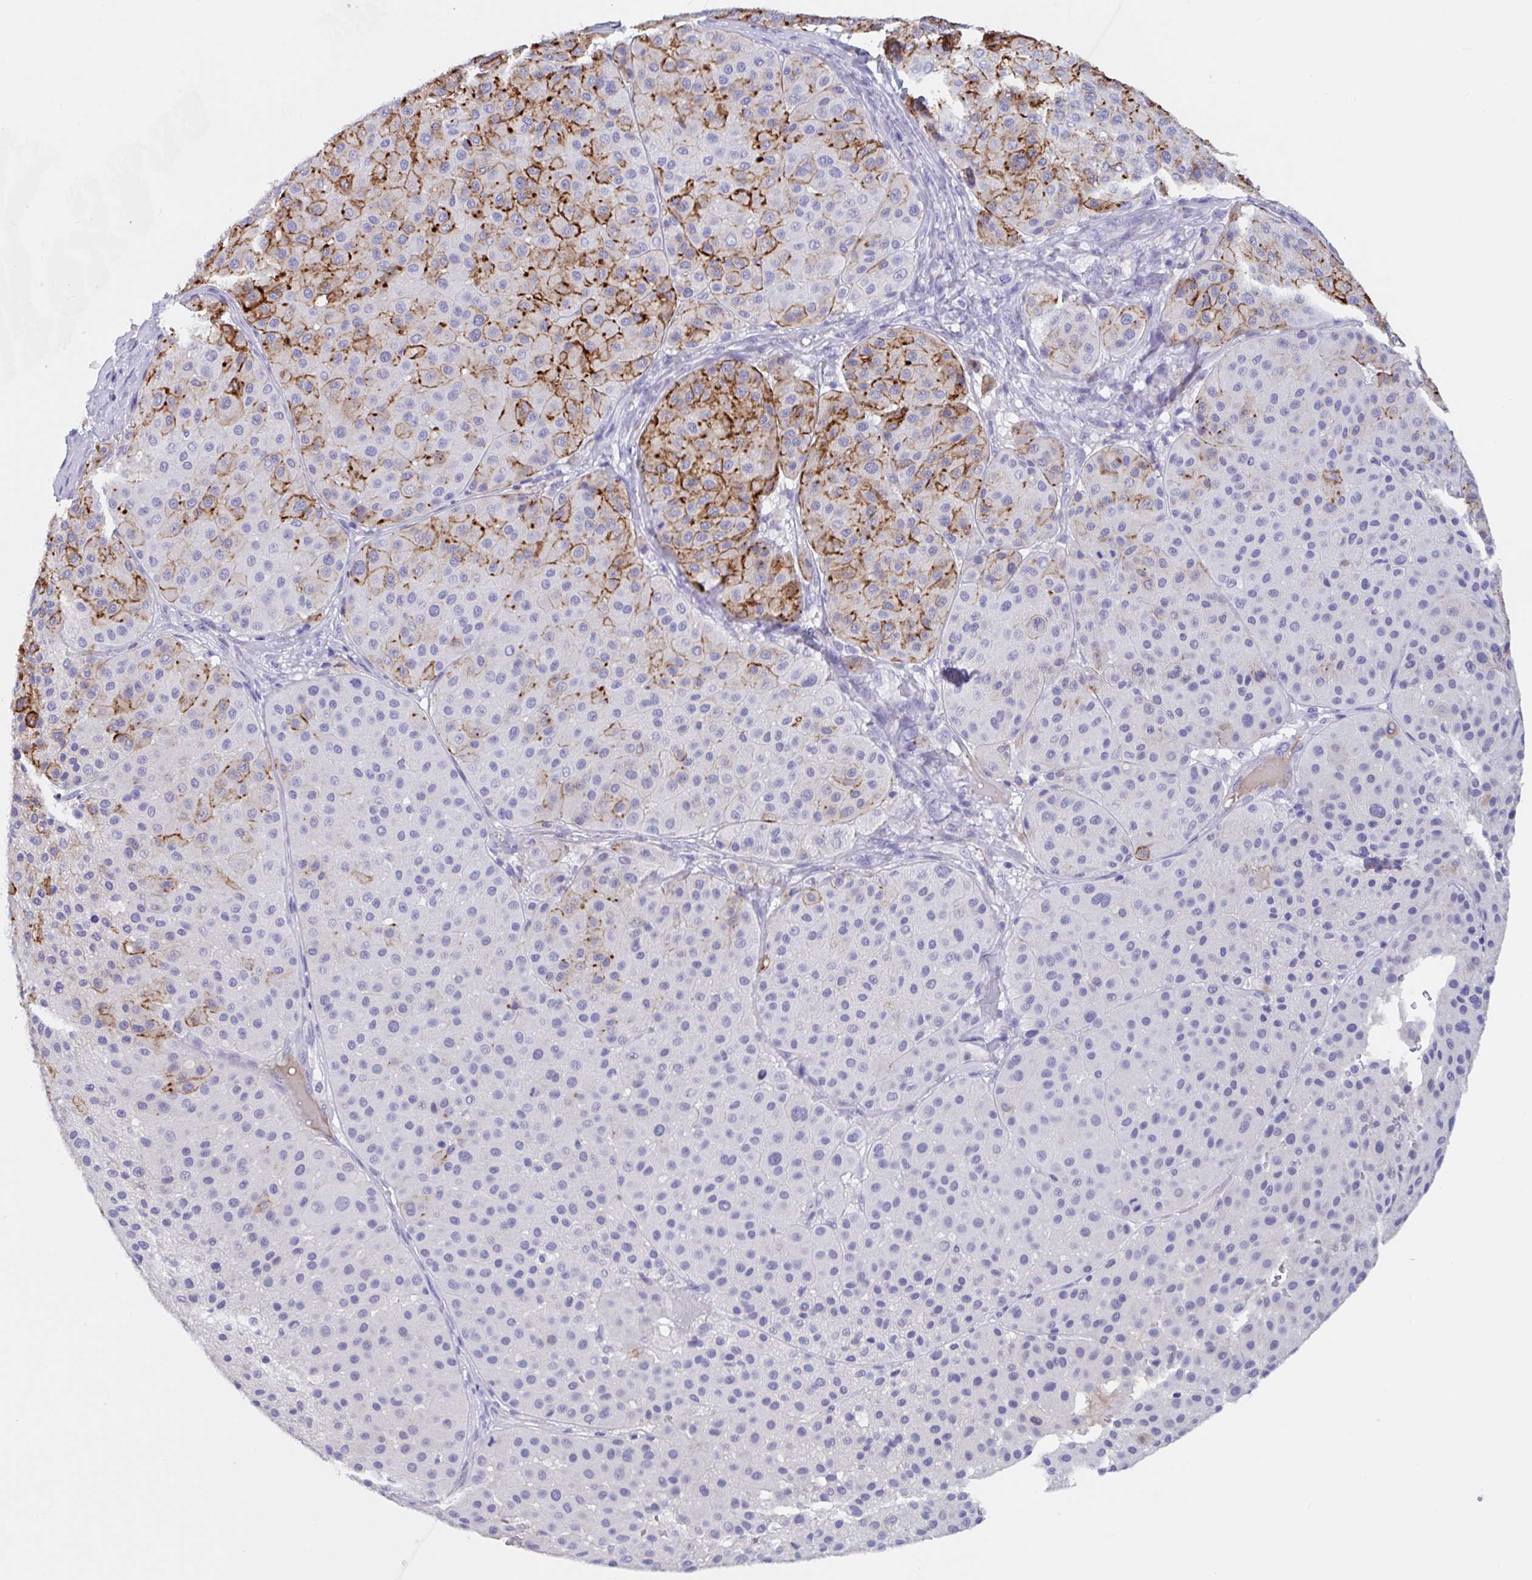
{"staining": {"intensity": "strong", "quantity": "25%-75%", "location": "cytoplasmic/membranous"}, "tissue": "melanoma", "cell_type": "Tumor cells", "image_type": "cancer", "snomed": [{"axis": "morphology", "description": "Malignant melanoma, Metastatic site"}, {"axis": "topography", "description": "Smooth muscle"}], "caption": "A high amount of strong cytoplasmic/membranous staining is appreciated in about 25%-75% of tumor cells in melanoma tissue.", "gene": "ZNHIT2", "patient": {"sex": "male", "age": 41}}